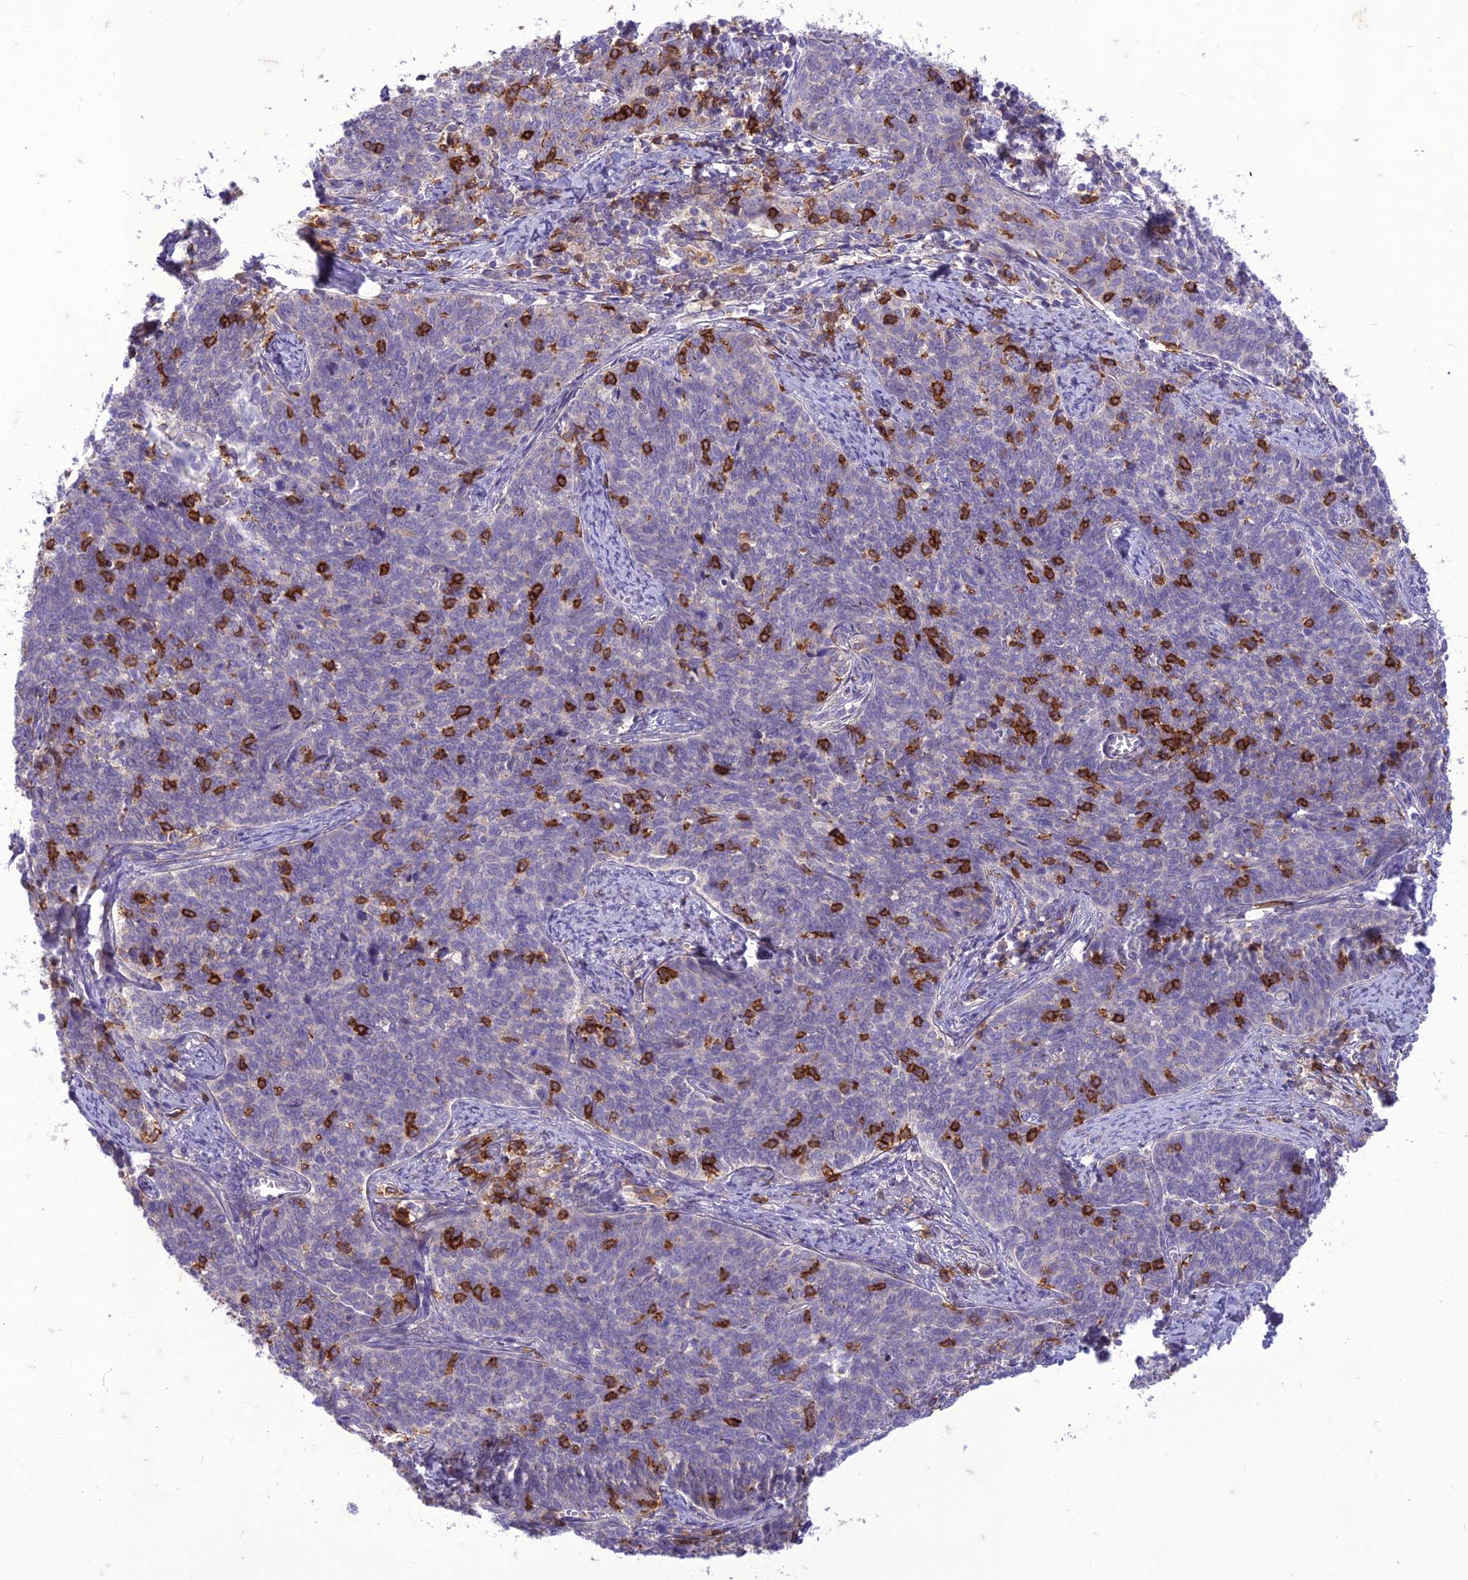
{"staining": {"intensity": "negative", "quantity": "none", "location": "none"}, "tissue": "cervical cancer", "cell_type": "Tumor cells", "image_type": "cancer", "snomed": [{"axis": "morphology", "description": "Squamous cell carcinoma, NOS"}, {"axis": "topography", "description": "Cervix"}], "caption": "High power microscopy photomicrograph of an immunohistochemistry (IHC) micrograph of cervical squamous cell carcinoma, revealing no significant expression in tumor cells.", "gene": "ITGAE", "patient": {"sex": "female", "age": 39}}